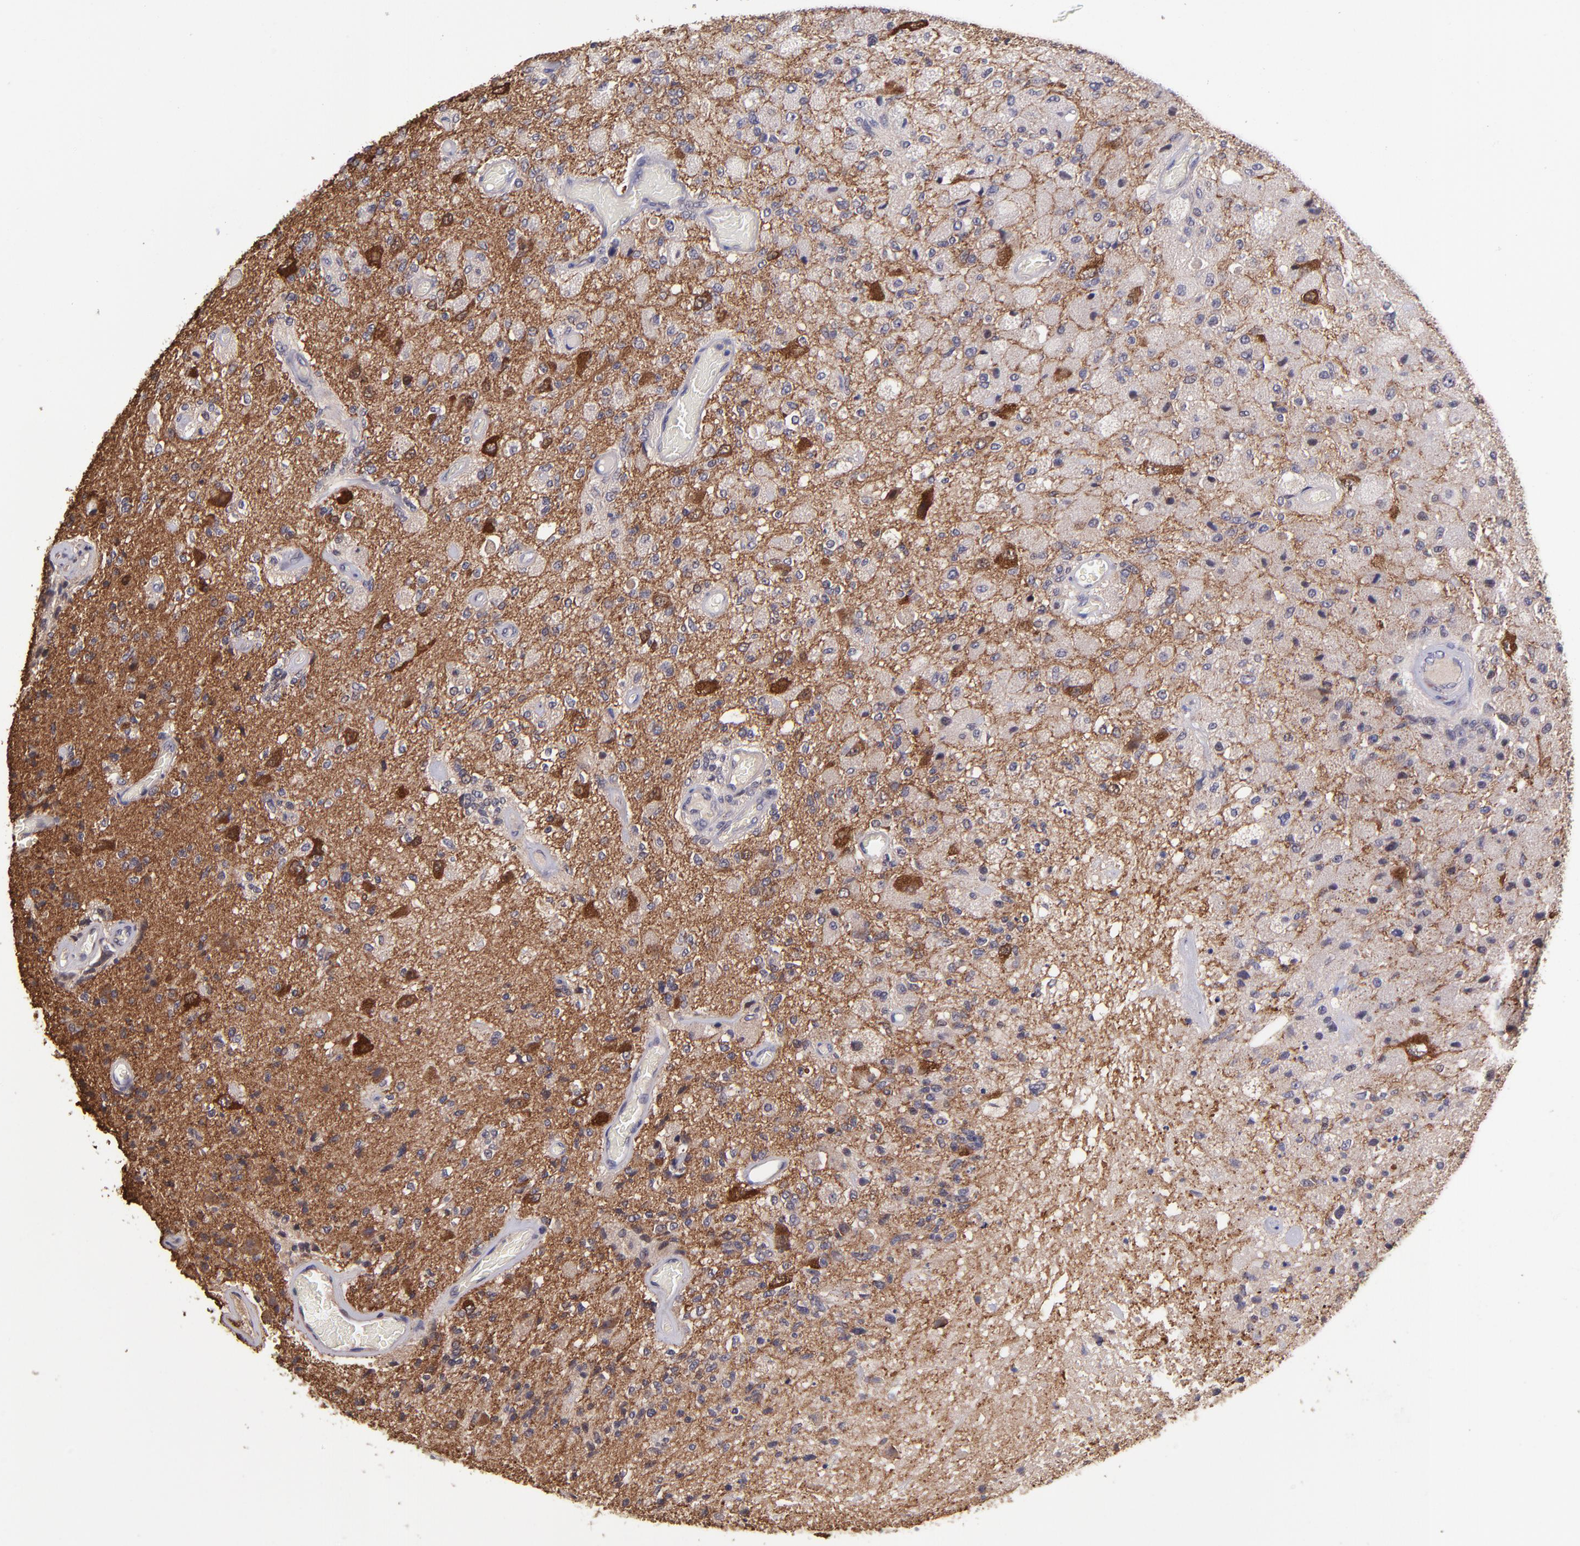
{"staining": {"intensity": "moderate", "quantity": ">75%", "location": "cytoplasmic/membranous"}, "tissue": "glioma", "cell_type": "Tumor cells", "image_type": "cancer", "snomed": [{"axis": "morphology", "description": "Normal tissue, NOS"}, {"axis": "morphology", "description": "Glioma, malignant, High grade"}, {"axis": "topography", "description": "Cerebral cortex"}], "caption": "This micrograph shows immunohistochemistry staining of glioma, with medium moderate cytoplasmic/membranous positivity in about >75% of tumor cells.", "gene": "NSF", "patient": {"sex": "male", "age": 77}}